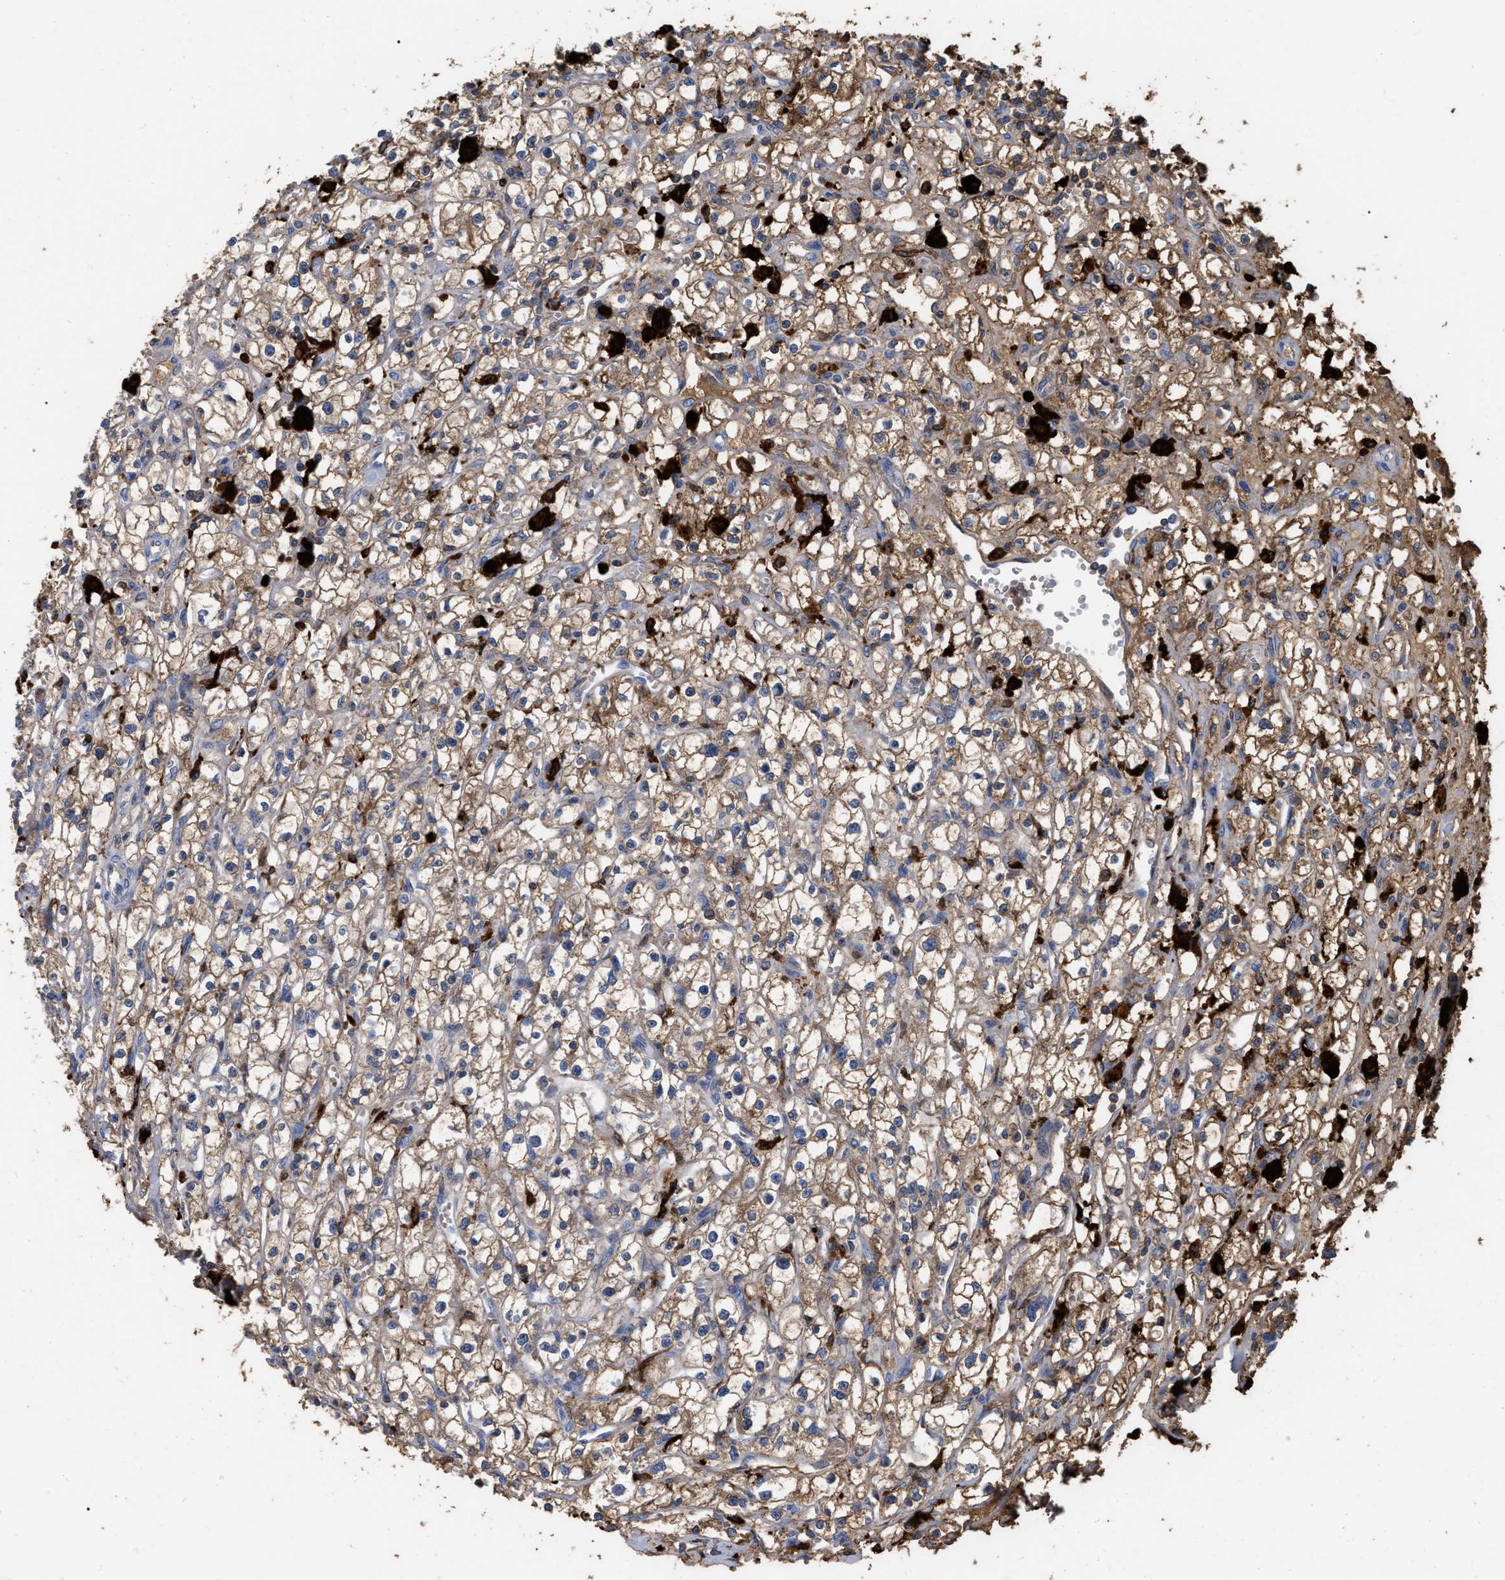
{"staining": {"intensity": "moderate", "quantity": ">75%", "location": "cytoplasmic/membranous"}, "tissue": "renal cancer", "cell_type": "Tumor cells", "image_type": "cancer", "snomed": [{"axis": "morphology", "description": "Adenocarcinoma, NOS"}, {"axis": "topography", "description": "Kidney"}], "caption": "Immunohistochemical staining of renal cancer displays medium levels of moderate cytoplasmic/membranous protein positivity in about >75% of tumor cells.", "gene": "GPR179", "patient": {"sex": "male", "age": 56}}